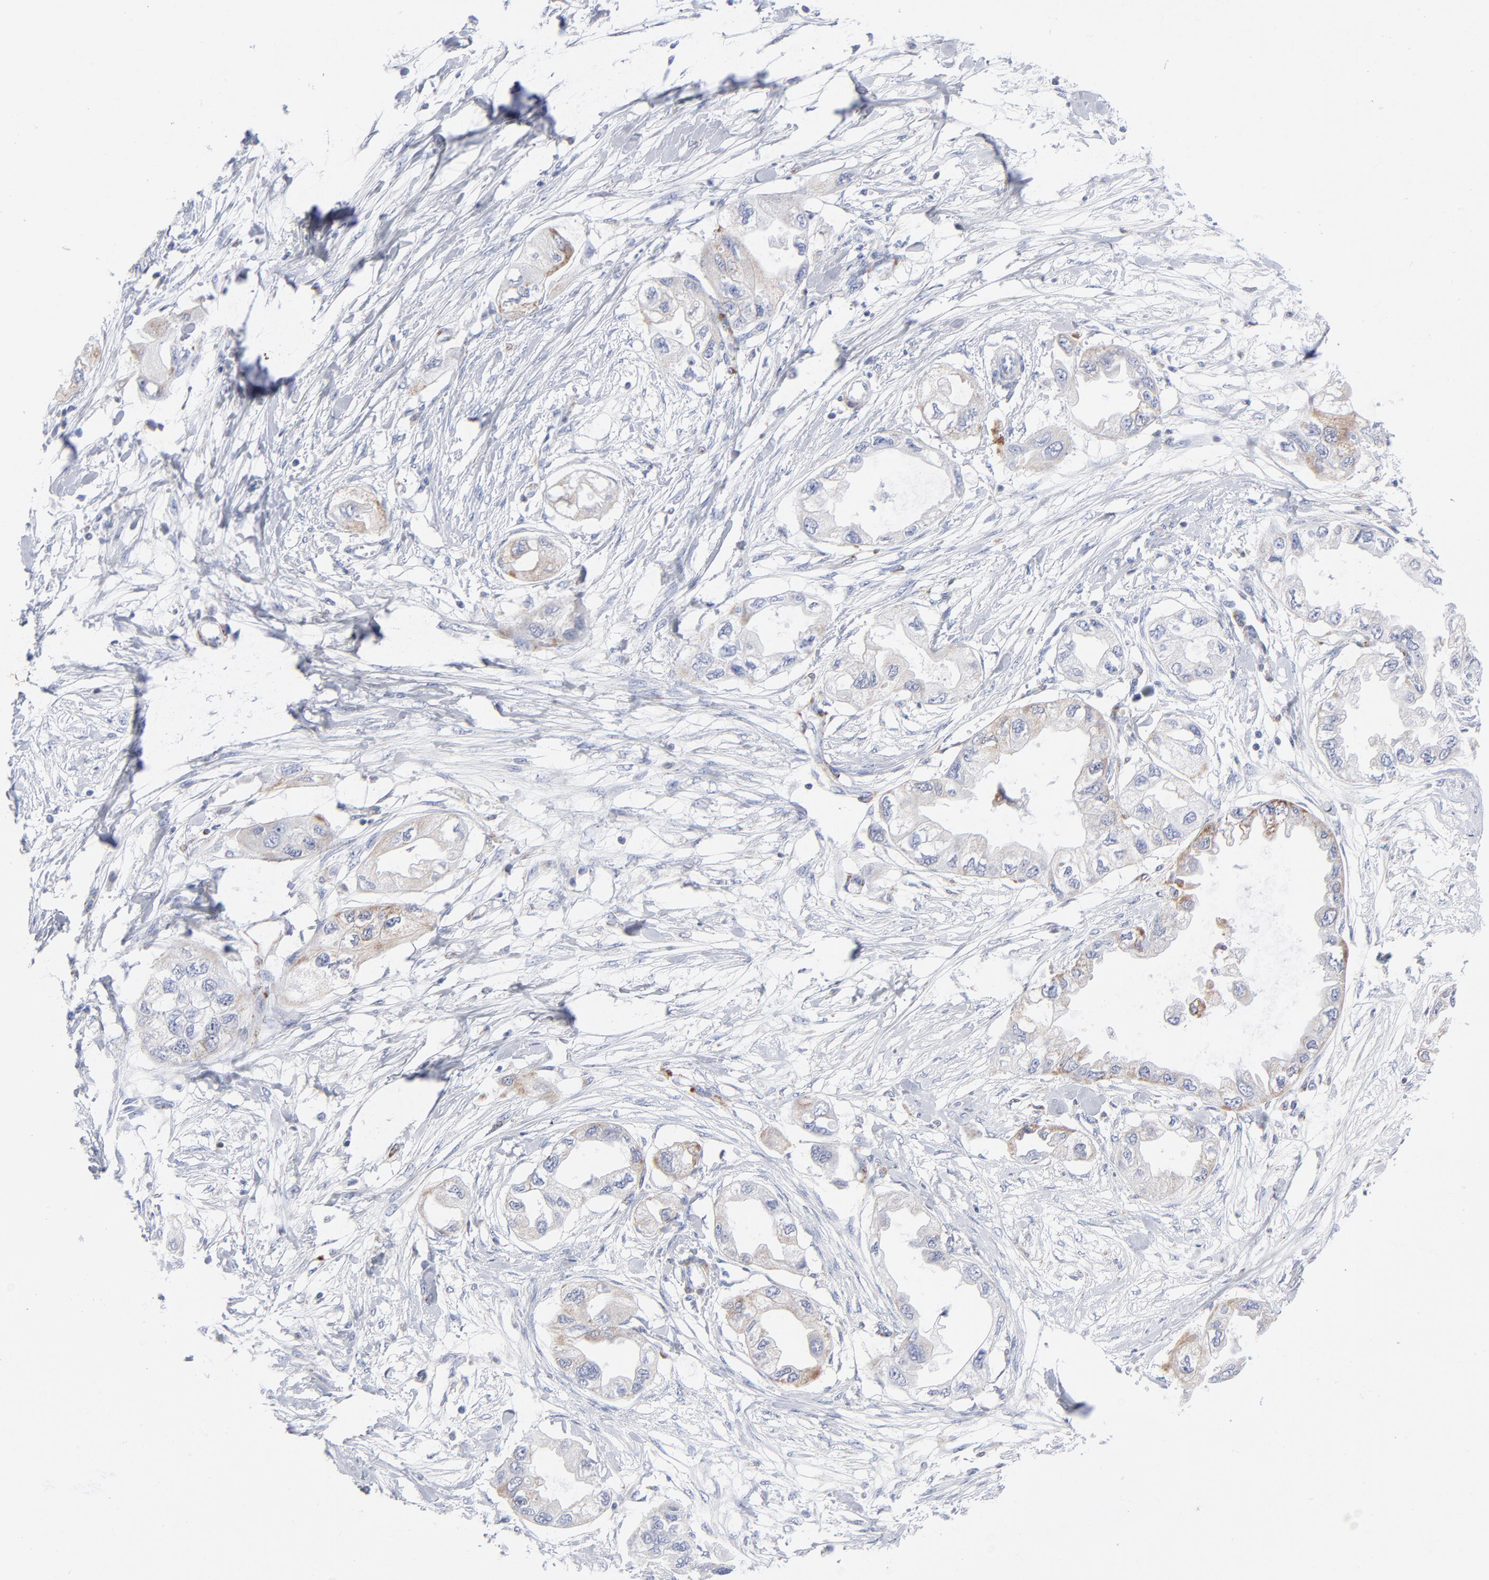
{"staining": {"intensity": "weak", "quantity": "<25%", "location": "cytoplasmic/membranous"}, "tissue": "endometrial cancer", "cell_type": "Tumor cells", "image_type": "cancer", "snomed": [{"axis": "morphology", "description": "Adenocarcinoma, NOS"}, {"axis": "topography", "description": "Endometrium"}], "caption": "Tumor cells are negative for protein expression in human endometrial adenocarcinoma. (DAB immunohistochemistry, high magnification).", "gene": "CHCHD10", "patient": {"sex": "female", "age": 67}}